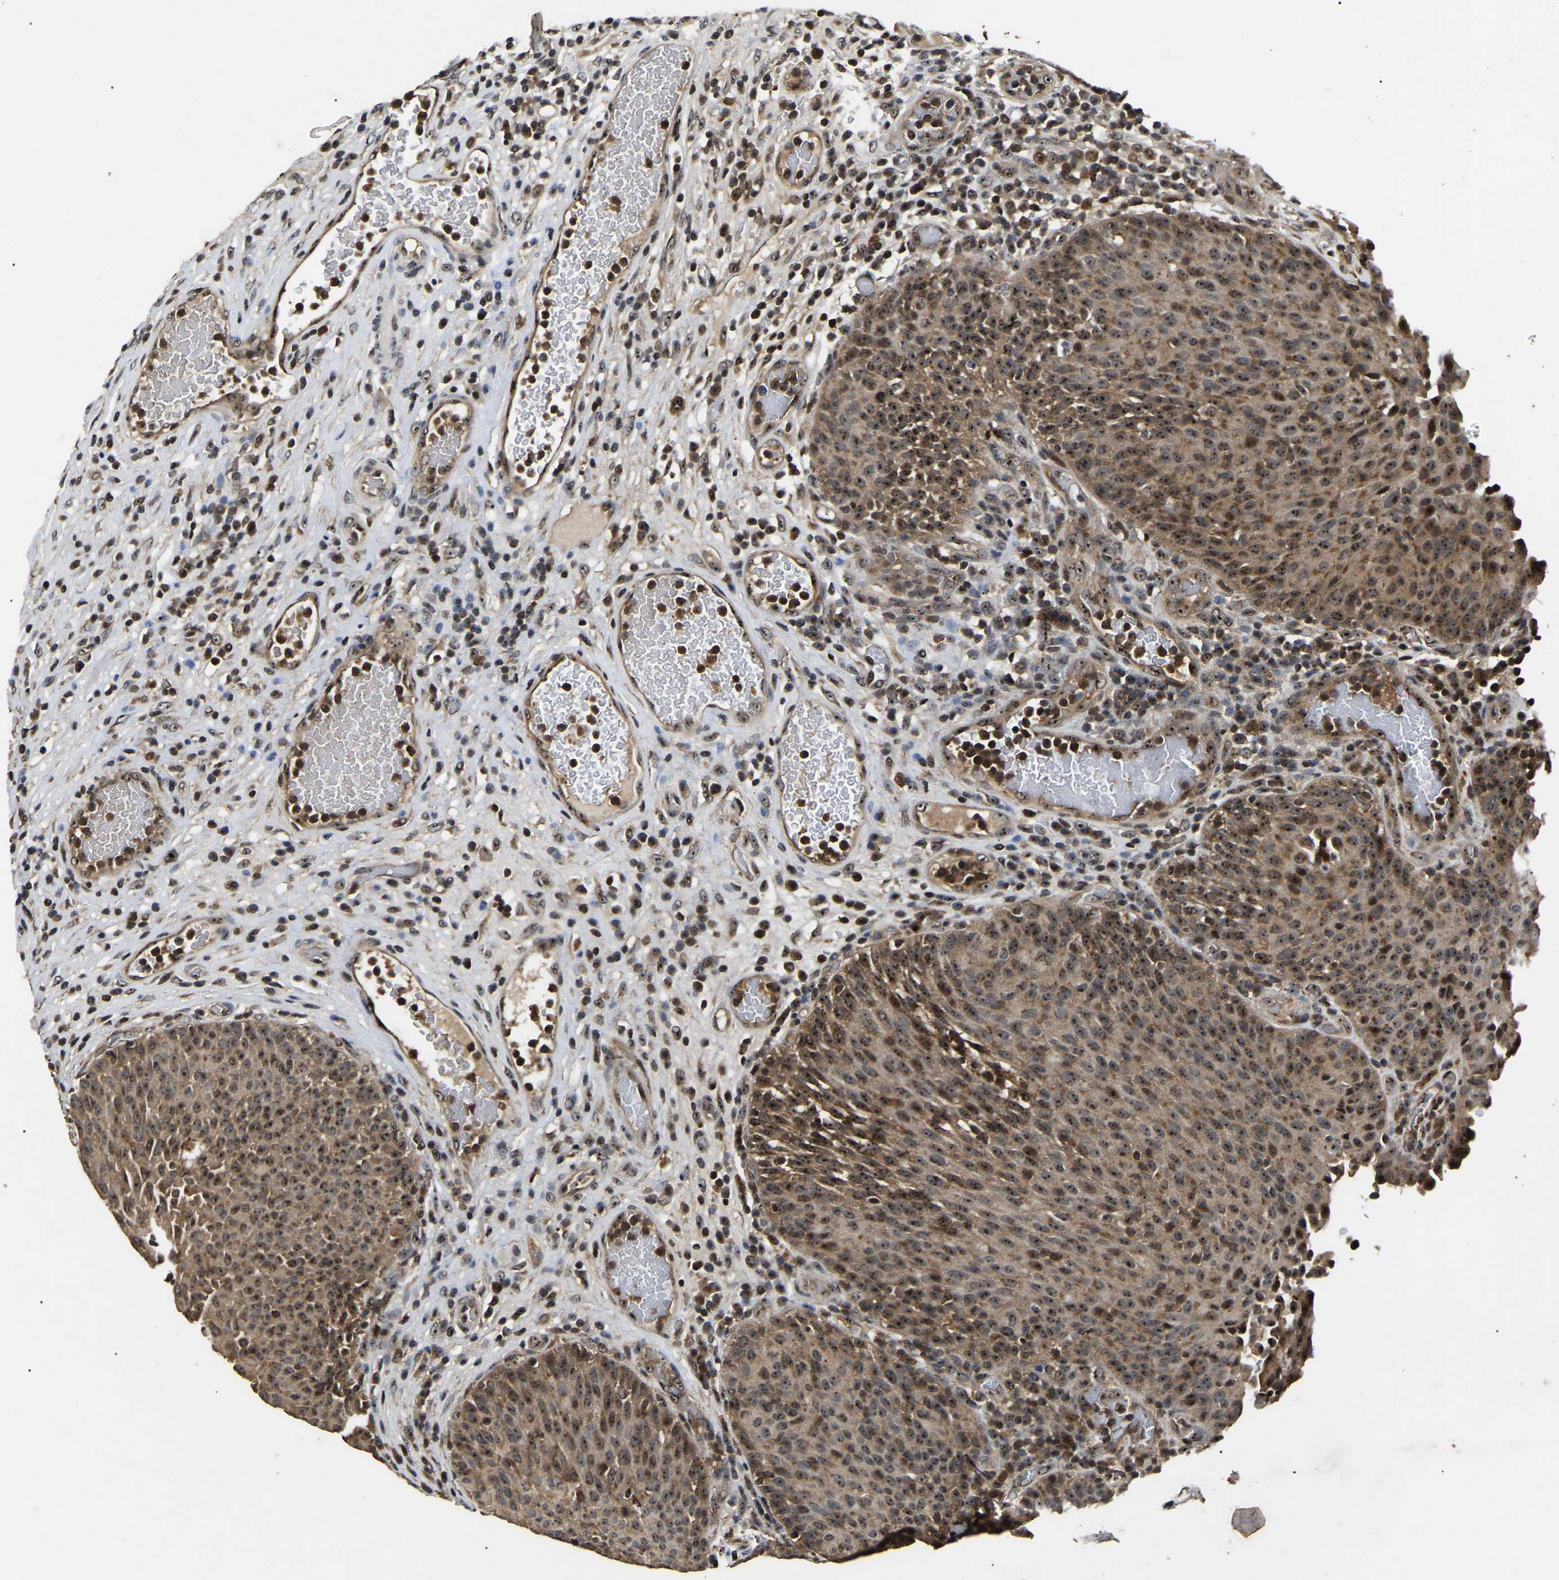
{"staining": {"intensity": "moderate", "quantity": ">75%", "location": "cytoplasmic/membranous,nuclear"}, "tissue": "urothelial cancer", "cell_type": "Tumor cells", "image_type": "cancer", "snomed": [{"axis": "morphology", "description": "Urothelial carcinoma, Low grade"}, {"axis": "topography", "description": "Urinary bladder"}], "caption": "Urothelial cancer stained with immunohistochemistry exhibits moderate cytoplasmic/membranous and nuclear positivity in about >75% of tumor cells. Ihc stains the protein of interest in brown and the nuclei are stained blue.", "gene": "RBM28", "patient": {"sex": "female", "age": 75}}